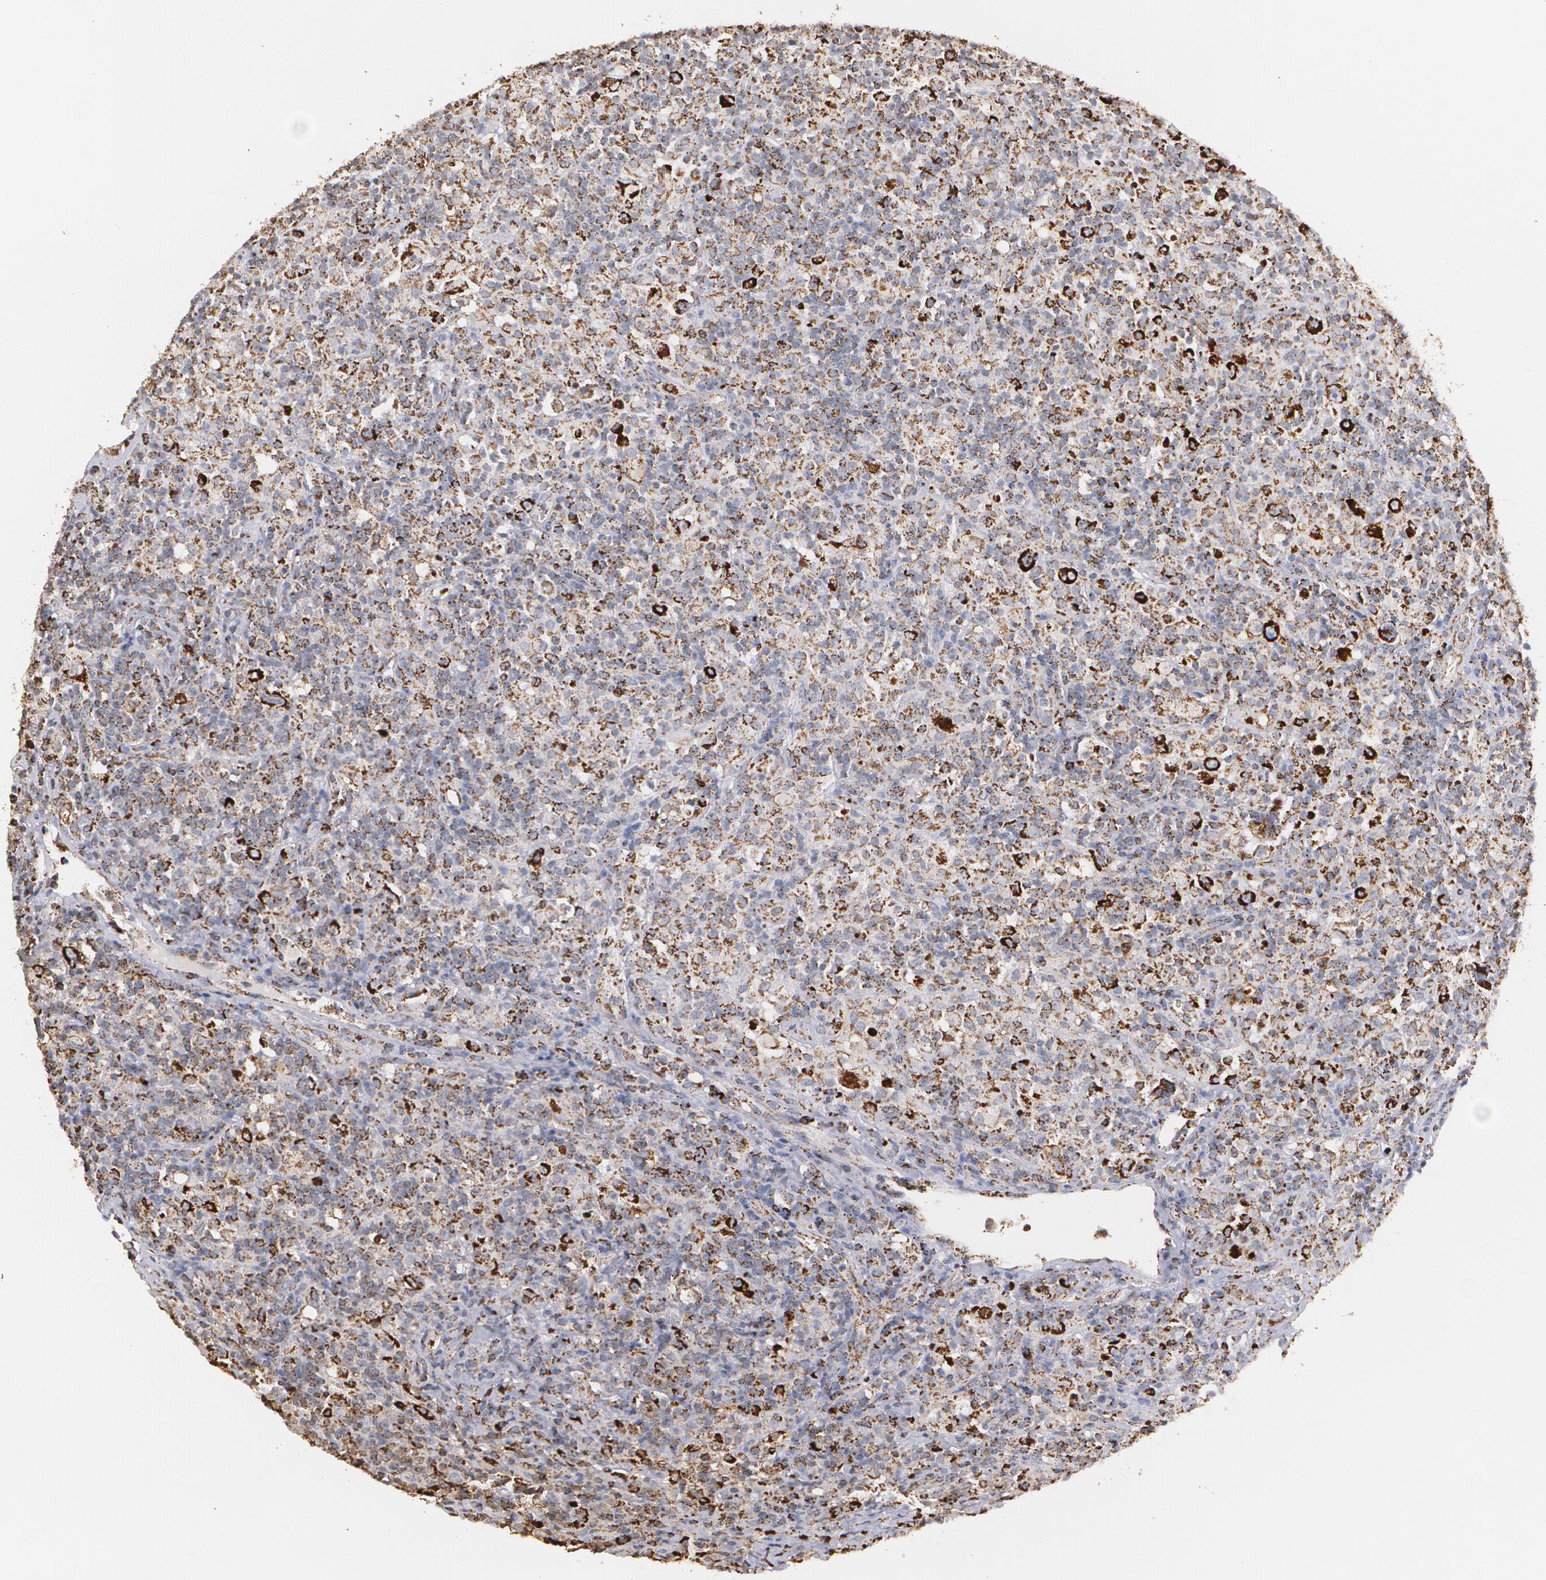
{"staining": {"intensity": "strong", "quantity": ">75%", "location": "cytoplasmic/membranous"}, "tissue": "lymphoma", "cell_type": "Tumor cells", "image_type": "cancer", "snomed": [{"axis": "morphology", "description": "Hodgkin's disease, NOS"}, {"axis": "topography", "description": "Lymph node"}], "caption": "Protein expression analysis of human lymphoma reveals strong cytoplasmic/membranous positivity in about >75% of tumor cells.", "gene": "HSPD1", "patient": {"sex": "male", "age": 46}}